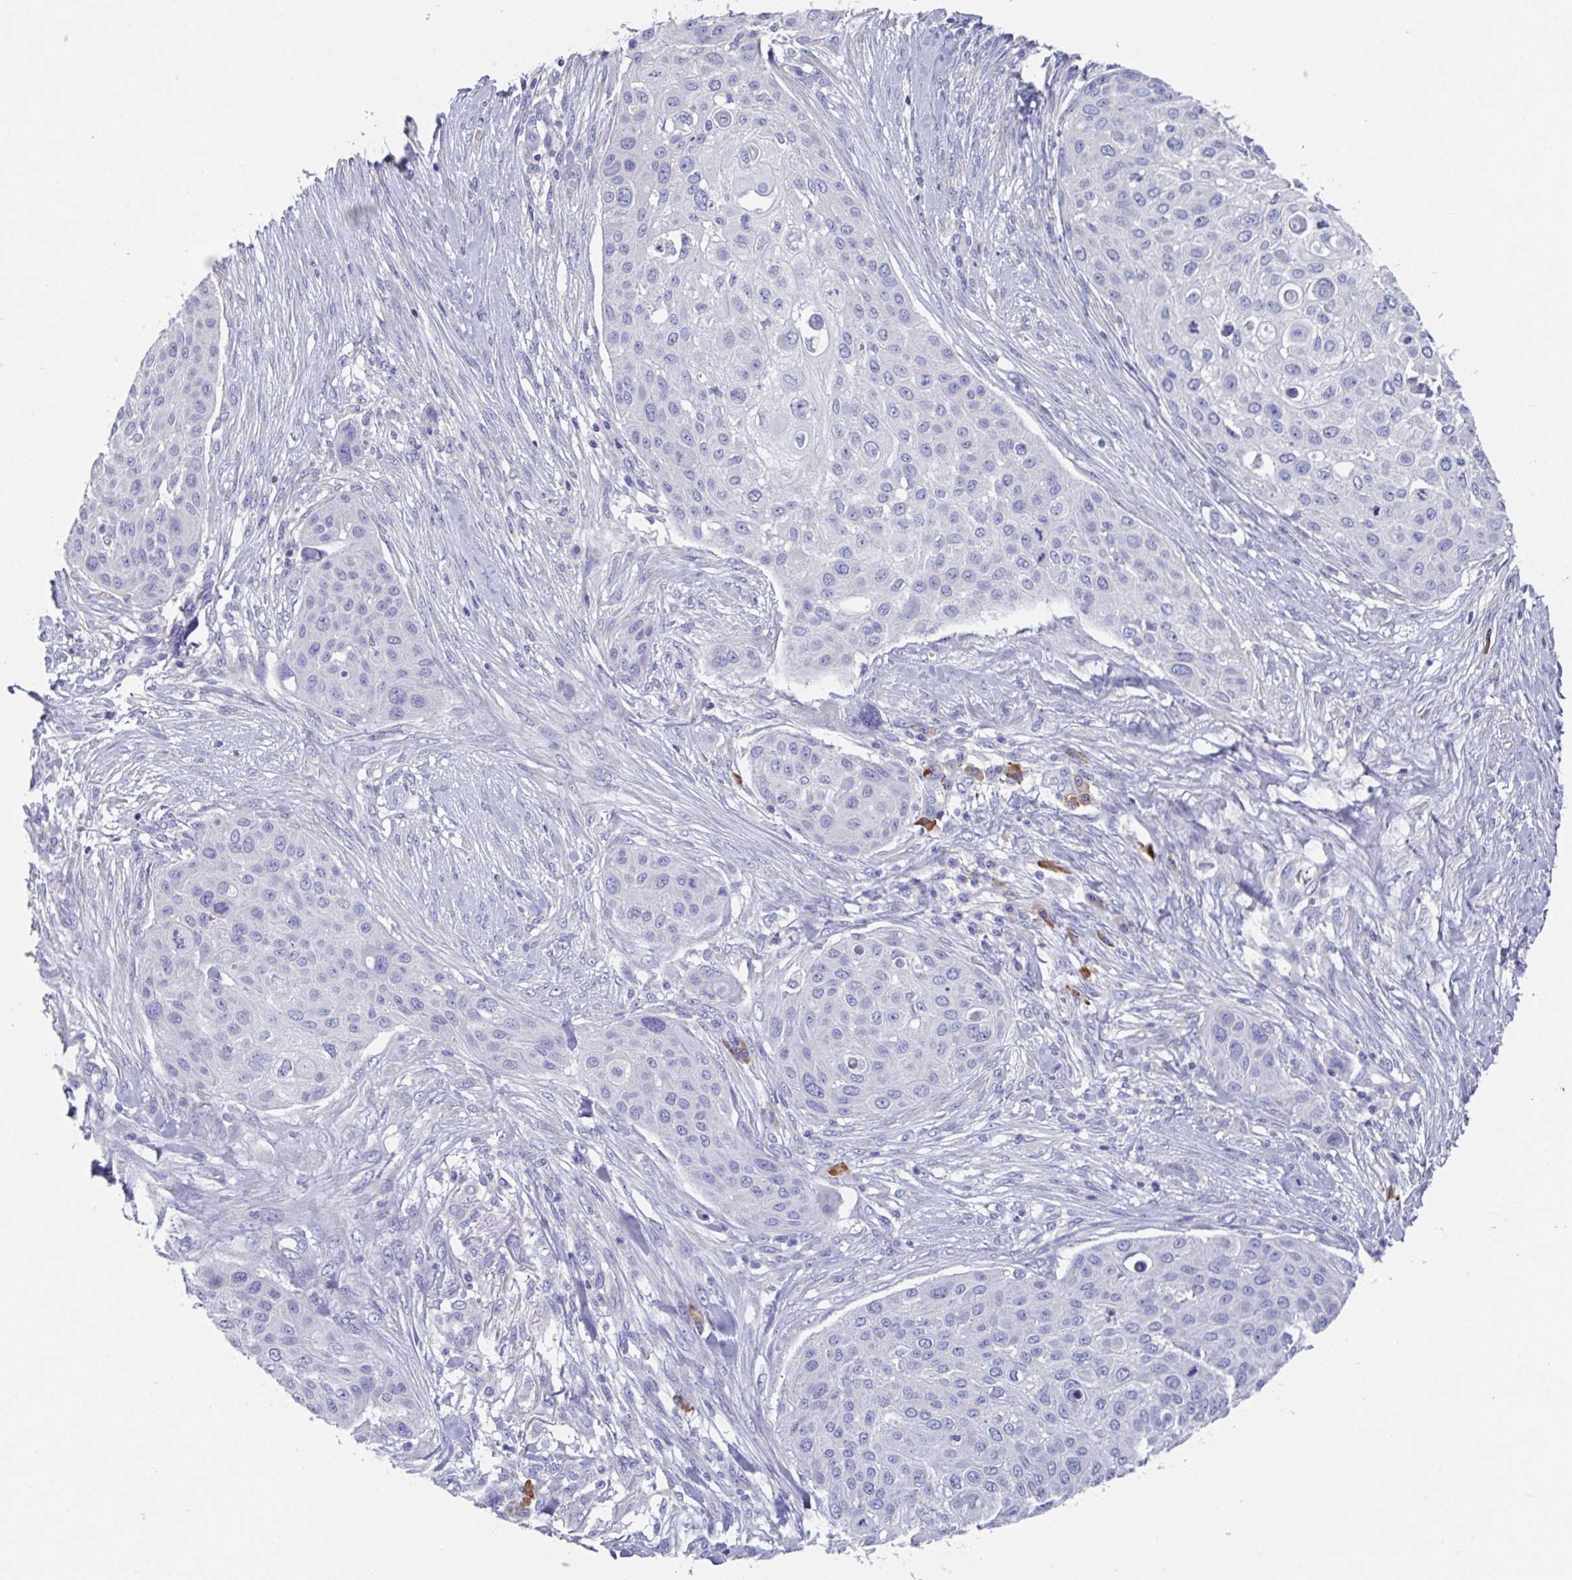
{"staining": {"intensity": "negative", "quantity": "none", "location": "none"}, "tissue": "skin cancer", "cell_type": "Tumor cells", "image_type": "cancer", "snomed": [{"axis": "morphology", "description": "Squamous cell carcinoma, NOS"}, {"axis": "topography", "description": "Skin"}], "caption": "An immunohistochemistry photomicrograph of skin squamous cell carcinoma is shown. There is no staining in tumor cells of skin squamous cell carcinoma.", "gene": "LRRC58", "patient": {"sex": "female", "age": 87}}